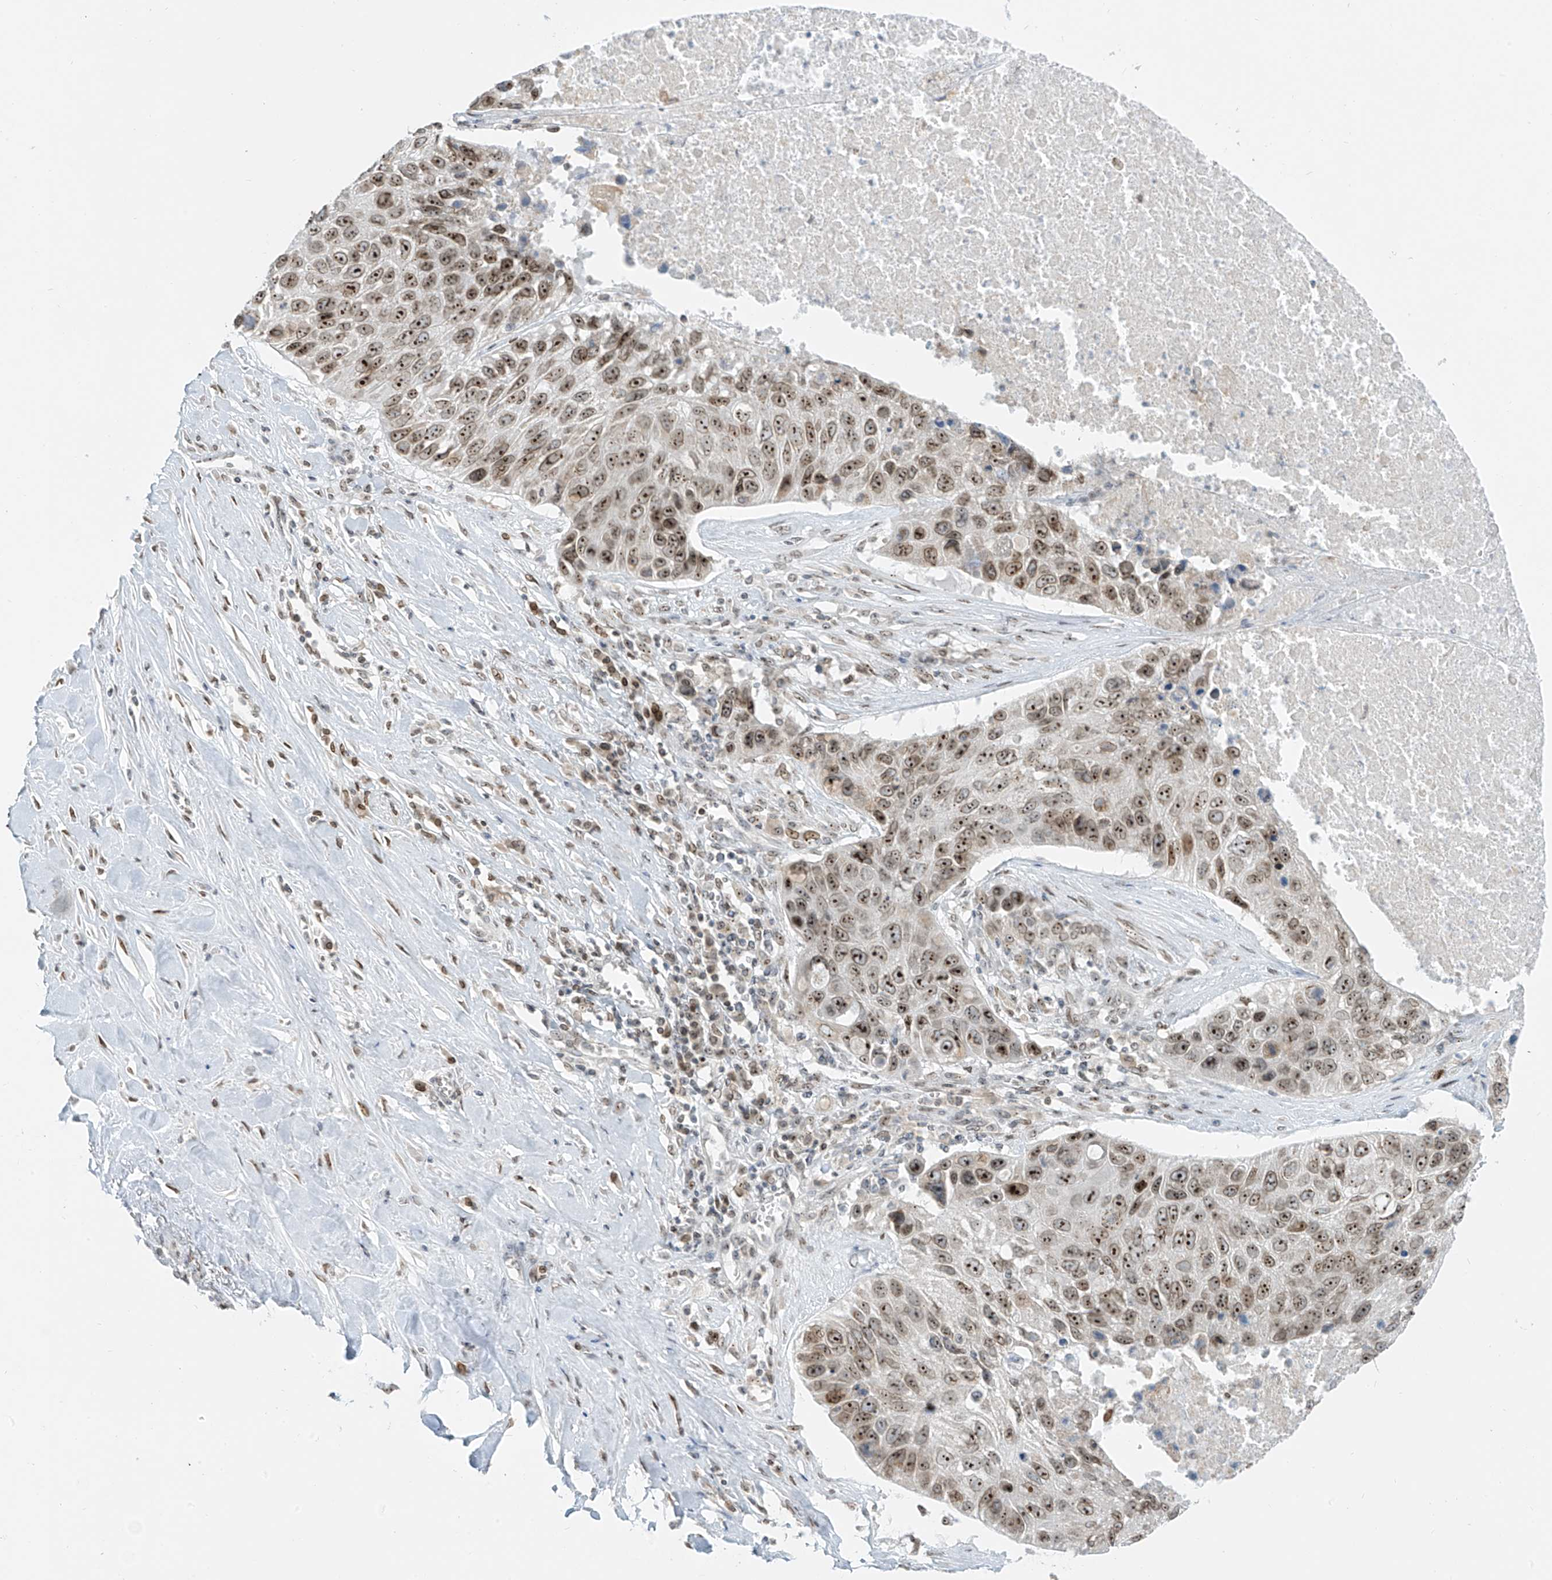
{"staining": {"intensity": "moderate", "quantity": ">75%", "location": "nuclear"}, "tissue": "lung cancer", "cell_type": "Tumor cells", "image_type": "cancer", "snomed": [{"axis": "morphology", "description": "Squamous cell carcinoma, NOS"}, {"axis": "topography", "description": "Lung"}], "caption": "Lung squamous cell carcinoma tissue demonstrates moderate nuclear positivity in approximately >75% of tumor cells, visualized by immunohistochemistry.", "gene": "SAMD15", "patient": {"sex": "male", "age": 61}}